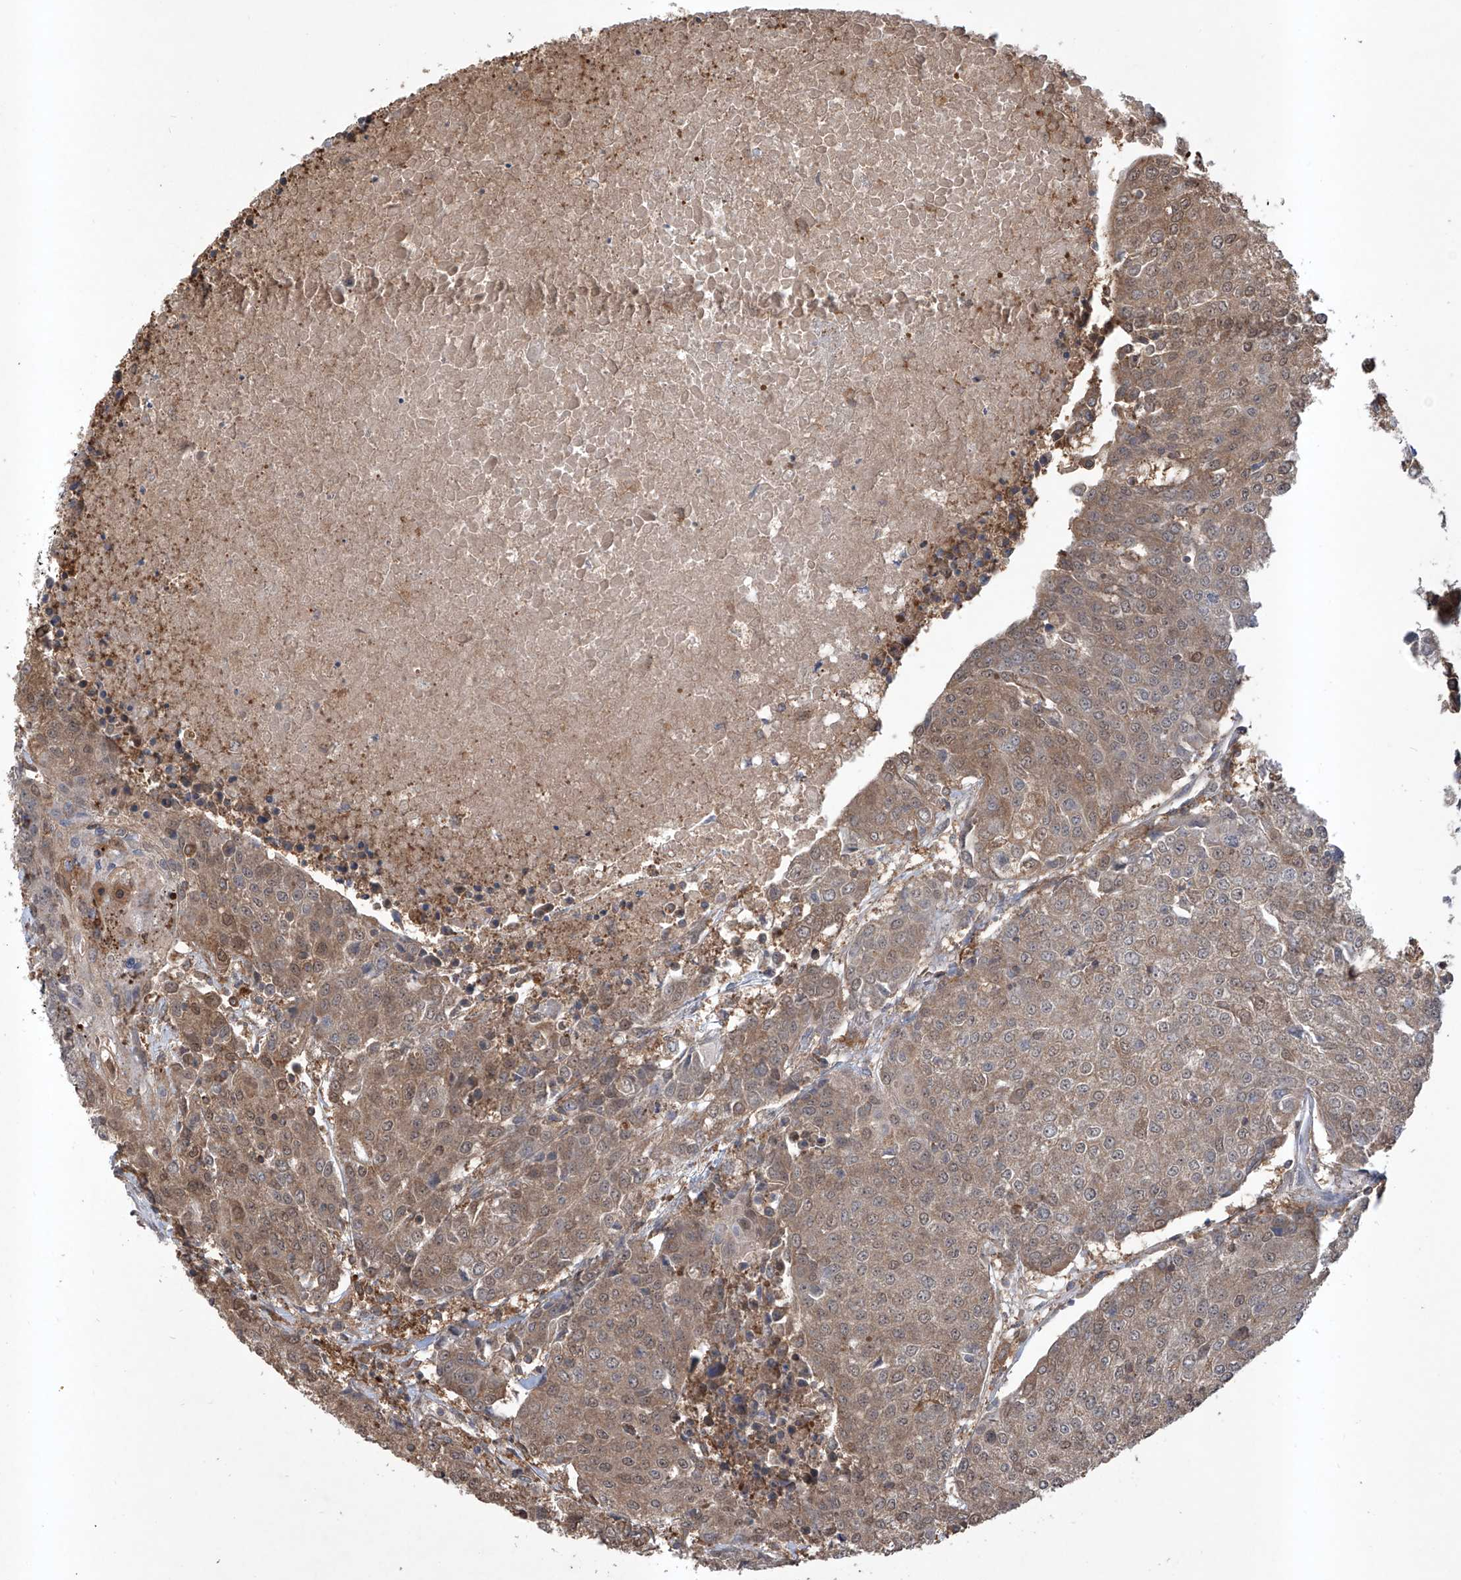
{"staining": {"intensity": "moderate", "quantity": ">75%", "location": "cytoplasmic/membranous,nuclear"}, "tissue": "urothelial cancer", "cell_type": "Tumor cells", "image_type": "cancer", "snomed": [{"axis": "morphology", "description": "Urothelial carcinoma, High grade"}, {"axis": "topography", "description": "Urinary bladder"}], "caption": "IHC staining of urothelial cancer, which displays medium levels of moderate cytoplasmic/membranous and nuclear expression in approximately >75% of tumor cells indicating moderate cytoplasmic/membranous and nuclear protein positivity. The staining was performed using DAB (3,3'-diaminobenzidine) (brown) for protein detection and nuclei were counterstained in hematoxylin (blue).", "gene": "HOXC8", "patient": {"sex": "female", "age": 85}}